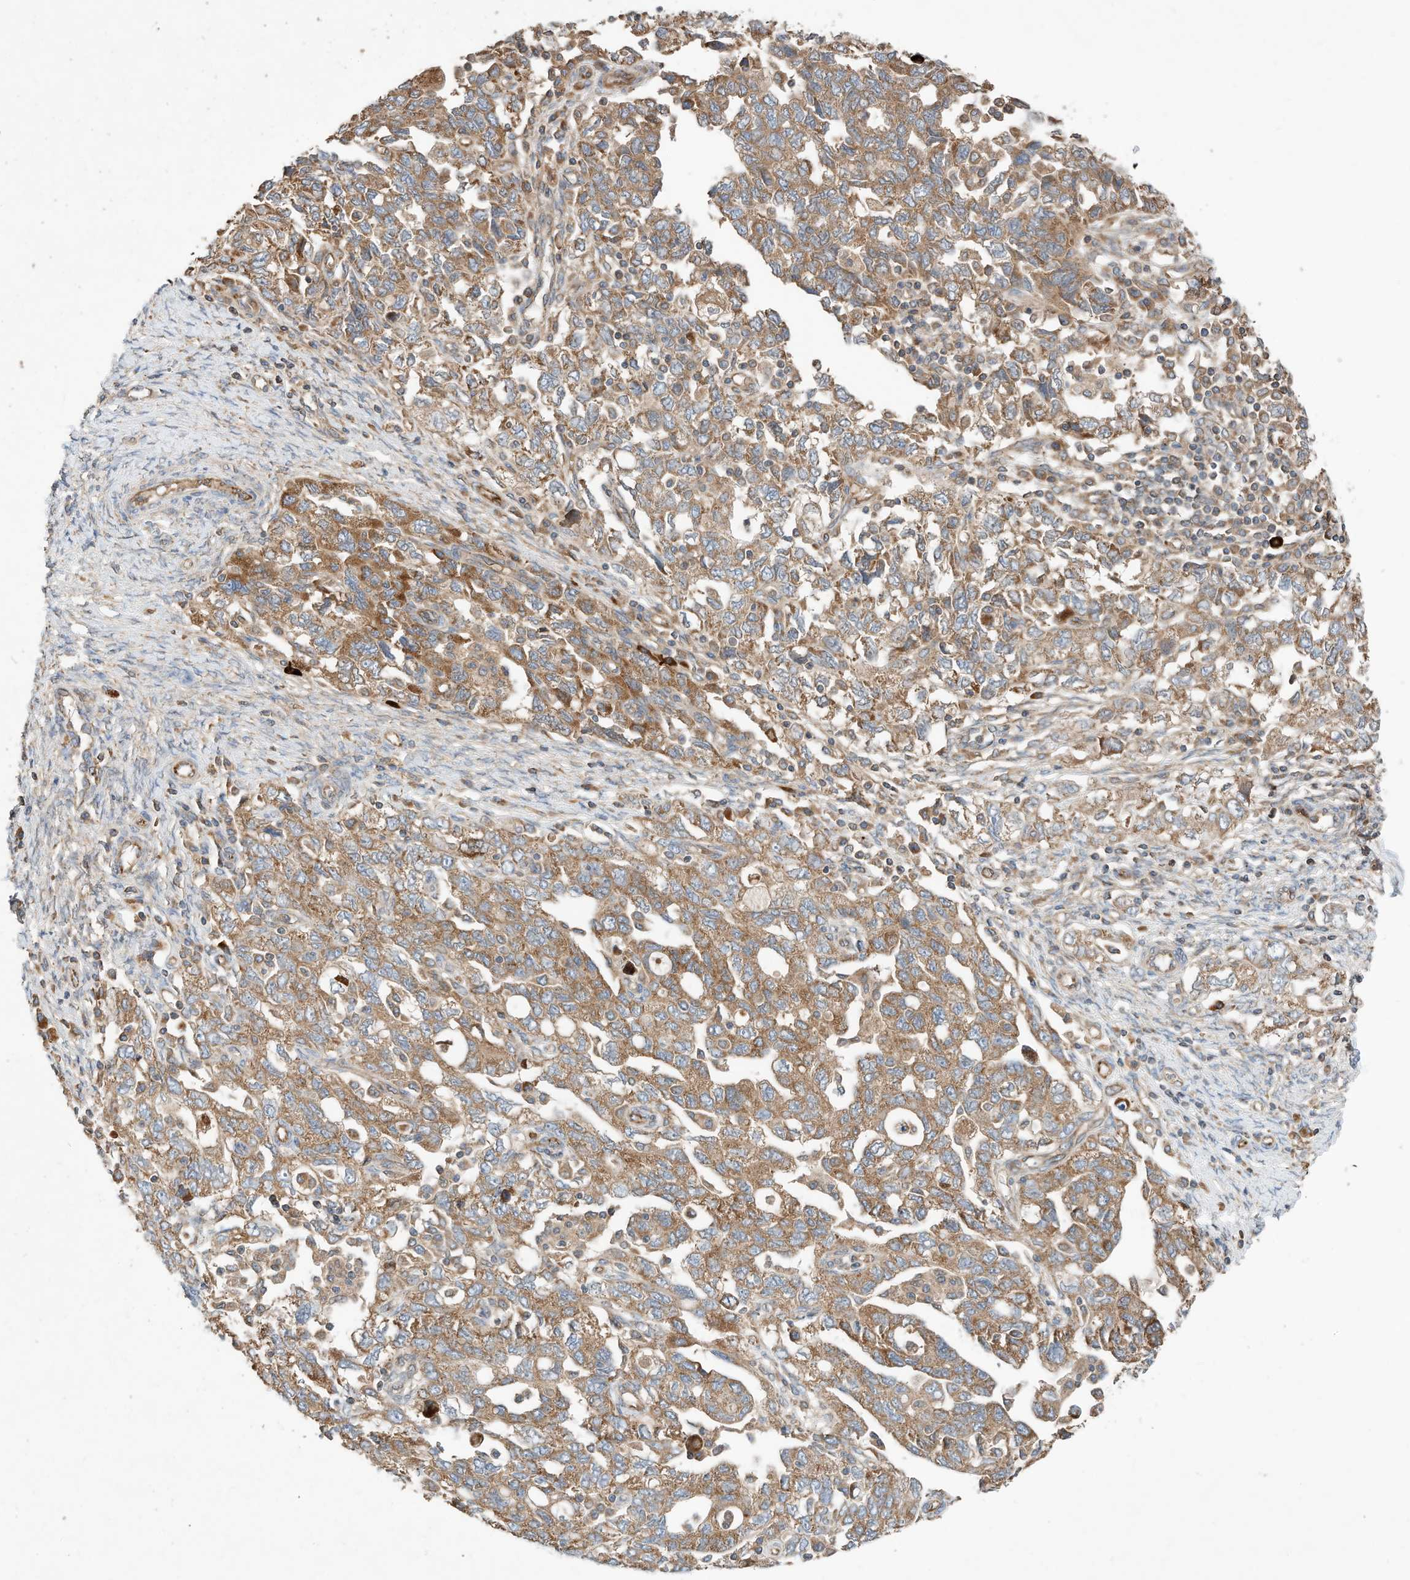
{"staining": {"intensity": "moderate", "quantity": ">75%", "location": "cytoplasmic/membranous"}, "tissue": "ovarian cancer", "cell_type": "Tumor cells", "image_type": "cancer", "snomed": [{"axis": "morphology", "description": "Carcinoma, NOS"}, {"axis": "morphology", "description": "Cystadenocarcinoma, serous, NOS"}, {"axis": "topography", "description": "Ovary"}], "caption": "Immunohistochemistry (DAB (3,3'-diaminobenzidine)) staining of human carcinoma (ovarian) displays moderate cytoplasmic/membranous protein expression in about >75% of tumor cells.", "gene": "CPAMD8", "patient": {"sex": "female", "age": 69}}